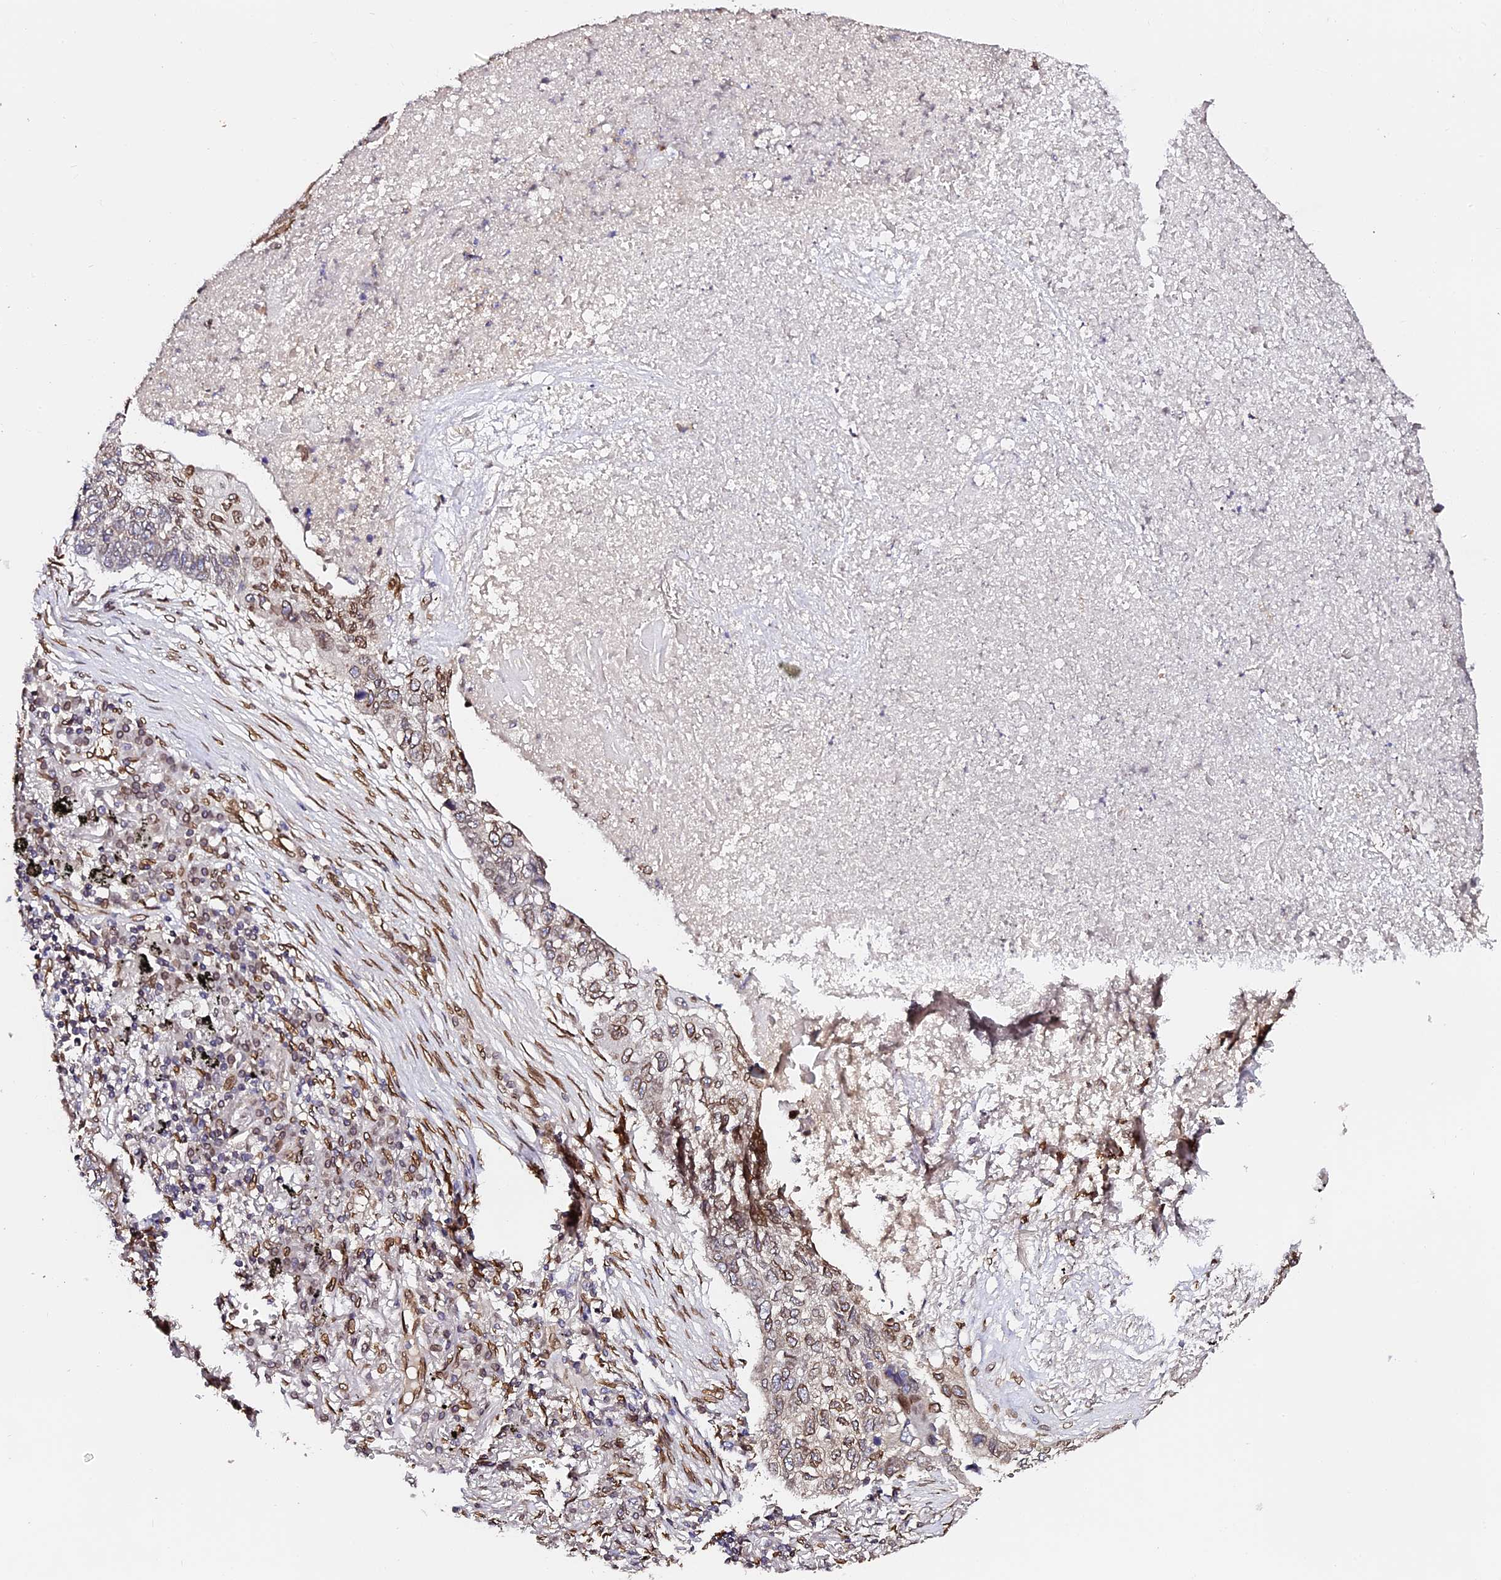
{"staining": {"intensity": "moderate", "quantity": "25%-75%", "location": "cytoplasmic/membranous,nuclear"}, "tissue": "lung cancer", "cell_type": "Tumor cells", "image_type": "cancer", "snomed": [{"axis": "morphology", "description": "Squamous cell carcinoma, NOS"}, {"axis": "topography", "description": "Lung"}], "caption": "A medium amount of moderate cytoplasmic/membranous and nuclear staining is identified in approximately 25%-75% of tumor cells in lung squamous cell carcinoma tissue.", "gene": "ANAPC5", "patient": {"sex": "female", "age": 63}}